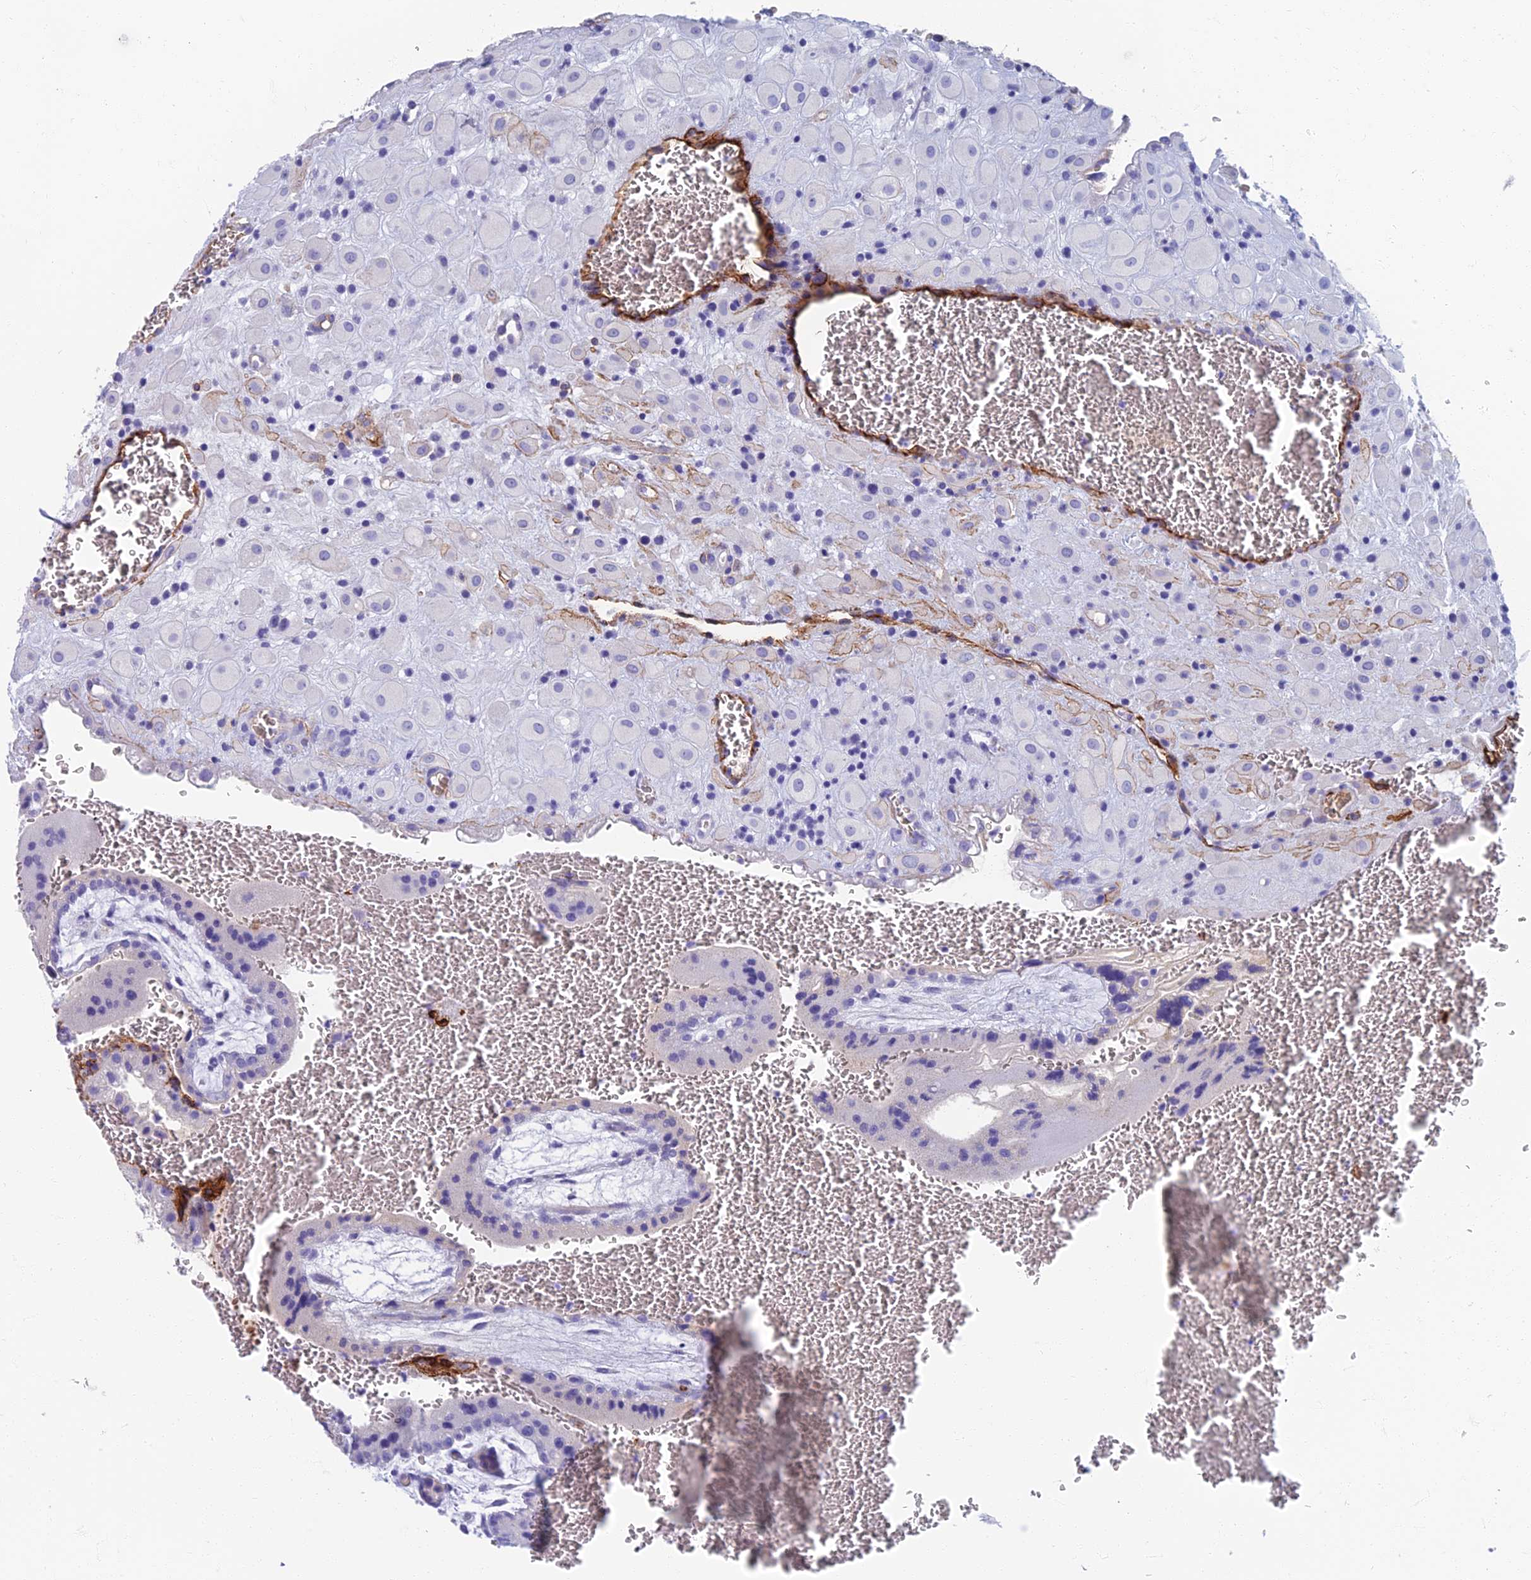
{"staining": {"intensity": "negative", "quantity": "none", "location": "none"}, "tissue": "placenta", "cell_type": "Decidual cells", "image_type": "normal", "snomed": [{"axis": "morphology", "description": "Normal tissue, NOS"}, {"axis": "topography", "description": "Placenta"}], "caption": "High magnification brightfield microscopy of benign placenta stained with DAB (brown) and counterstained with hematoxylin (blue): decidual cells show no significant positivity. Brightfield microscopy of immunohistochemistry (IHC) stained with DAB (brown) and hematoxylin (blue), captured at high magnification.", "gene": "ETFRF1", "patient": {"sex": "female", "age": 35}}